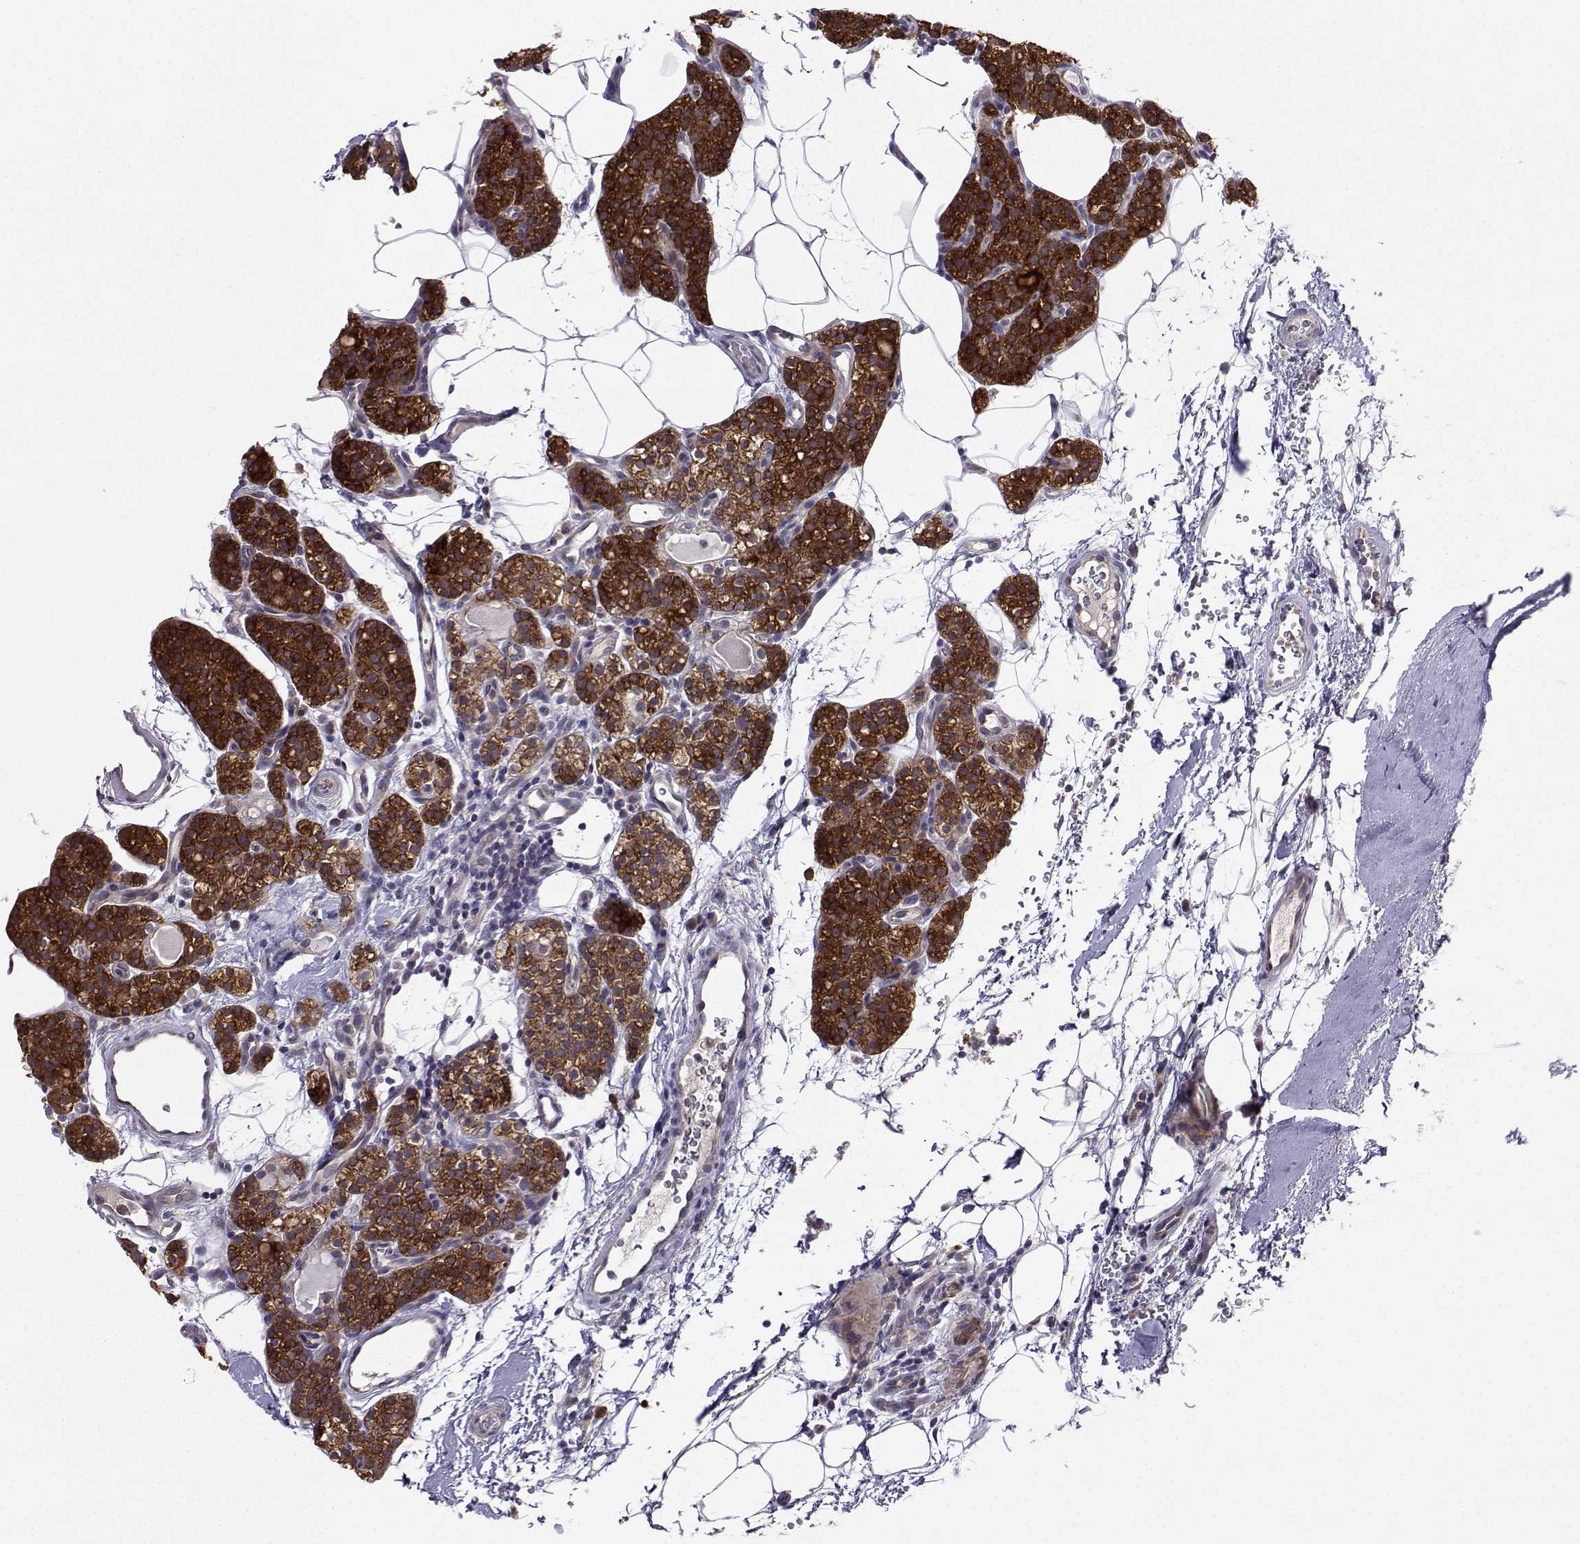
{"staining": {"intensity": "strong", "quantity": "25%-75%", "location": "cytoplasmic/membranous"}, "tissue": "parathyroid gland", "cell_type": "Glandular cells", "image_type": "normal", "snomed": [{"axis": "morphology", "description": "Normal tissue, NOS"}, {"axis": "topography", "description": "Parathyroid gland"}], "caption": "Immunohistochemical staining of normal parathyroid gland exhibits high levels of strong cytoplasmic/membranous positivity in approximately 25%-75% of glandular cells.", "gene": "STXBP5", "patient": {"sex": "female", "age": 67}}